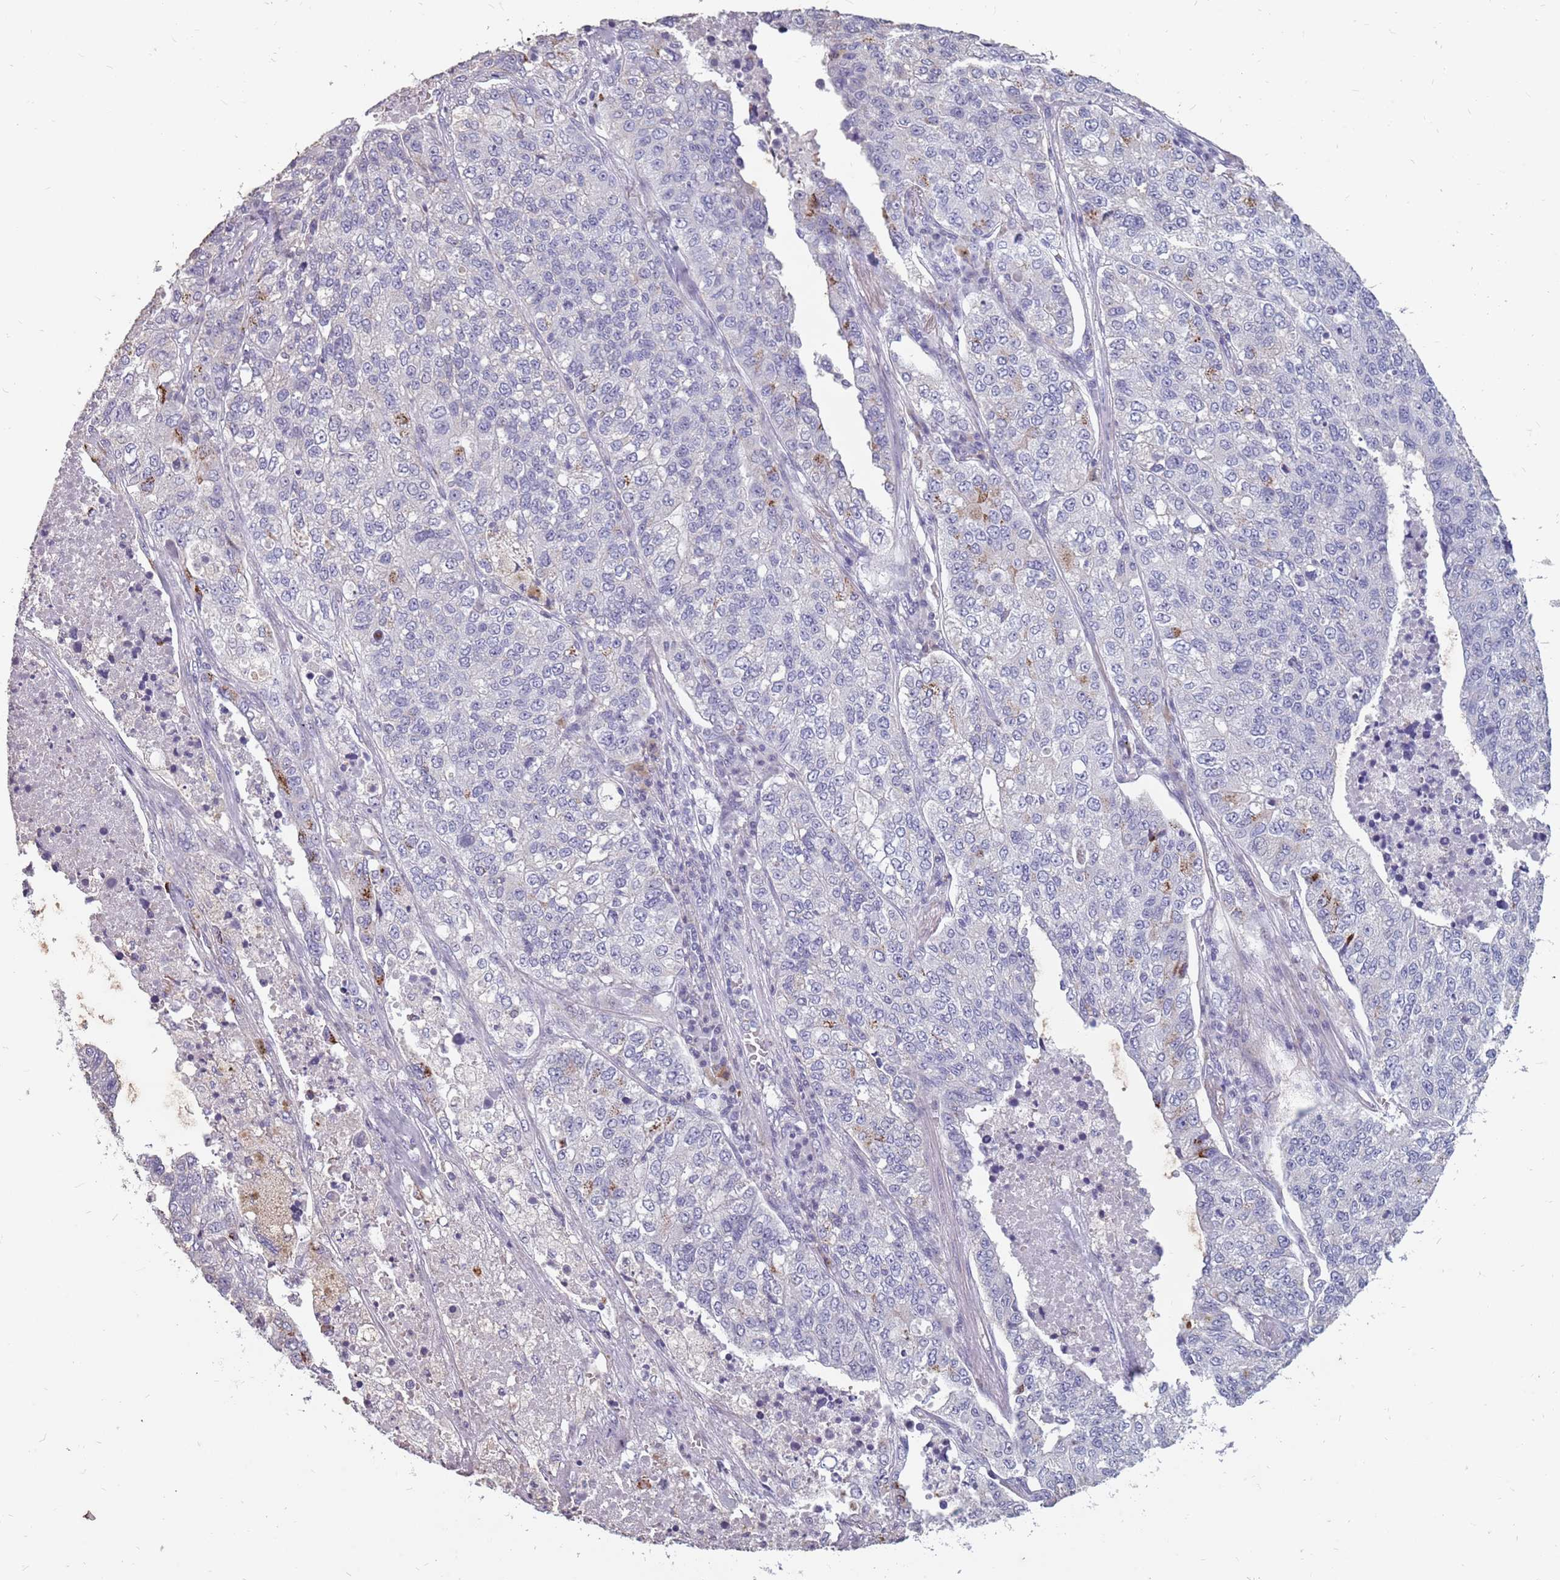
{"staining": {"intensity": "moderate", "quantity": "<25%", "location": "cytoplasmic/membranous"}, "tissue": "lung cancer", "cell_type": "Tumor cells", "image_type": "cancer", "snomed": [{"axis": "morphology", "description": "Adenocarcinoma, NOS"}, {"axis": "topography", "description": "Lung"}], "caption": "An immunohistochemistry micrograph of tumor tissue is shown. Protein staining in brown shows moderate cytoplasmic/membranous positivity in lung adenocarcinoma within tumor cells. (Stains: DAB in brown, nuclei in blue, Microscopy: brightfield microscopy at high magnification).", "gene": "NEK6", "patient": {"sex": "male", "age": 49}}